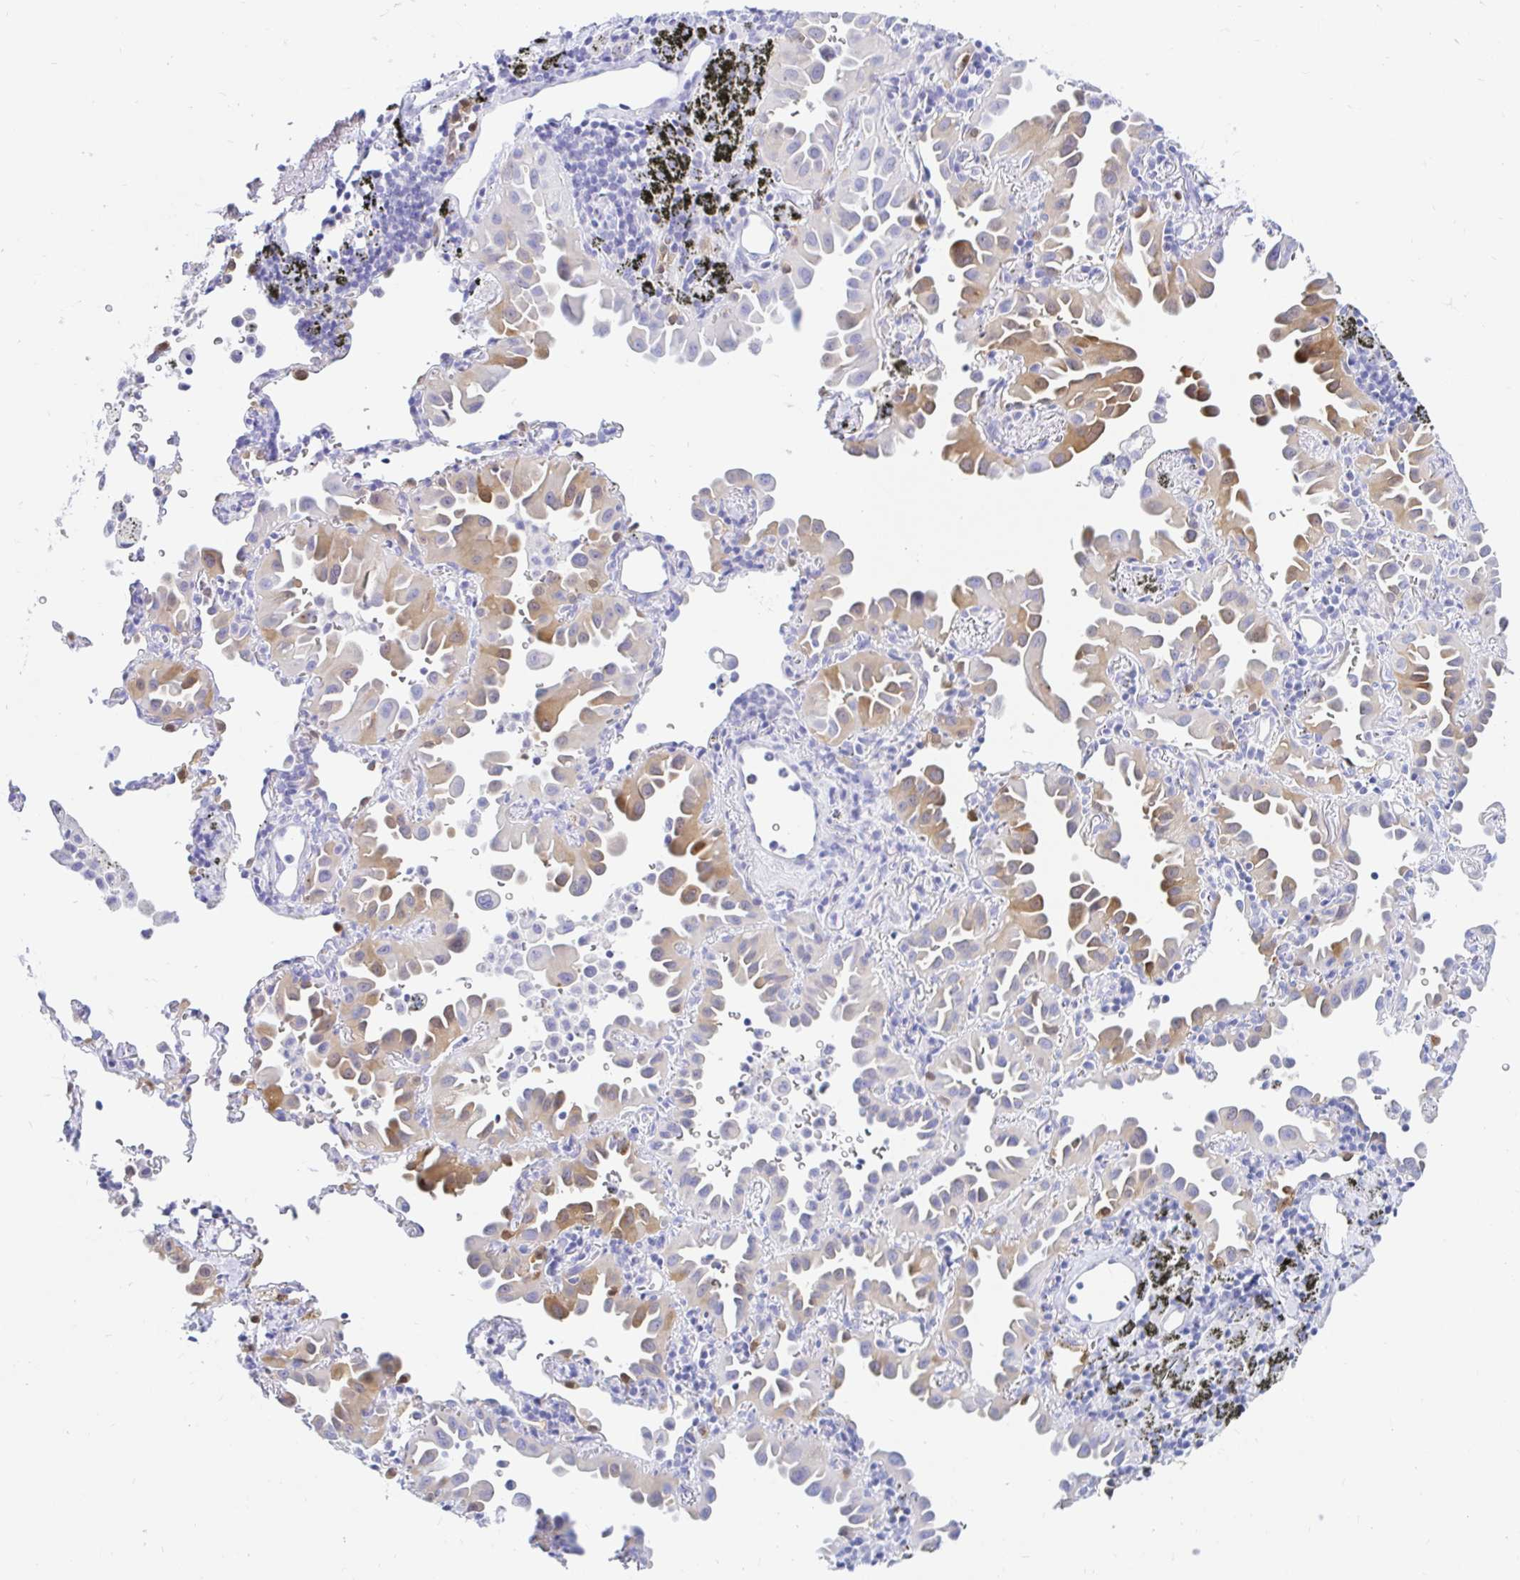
{"staining": {"intensity": "moderate", "quantity": "25%-75%", "location": "cytoplasmic/membranous"}, "tissue": "lung cancer", "cell_type": "Tumor cells", "image_type": "cancer", "snomed": [{"axis": "morphology", "description": "Adenocarcinoma, NOS"}, {"axis": "topography", "description": "Lung"}], "caption": "IHC image of neoplastic tissue: human adenocarcinoma (lung) stained using immunohistochemistry (IHC) exhibits medium levels of moderate protein expression localized specifically in the cytoplasmic/membranous of tumor cells, appearing as a cytoplasmic/membranous brown color.", "gene": "PPP1R1B", "patient": {"sex": "male", "age": 68}}